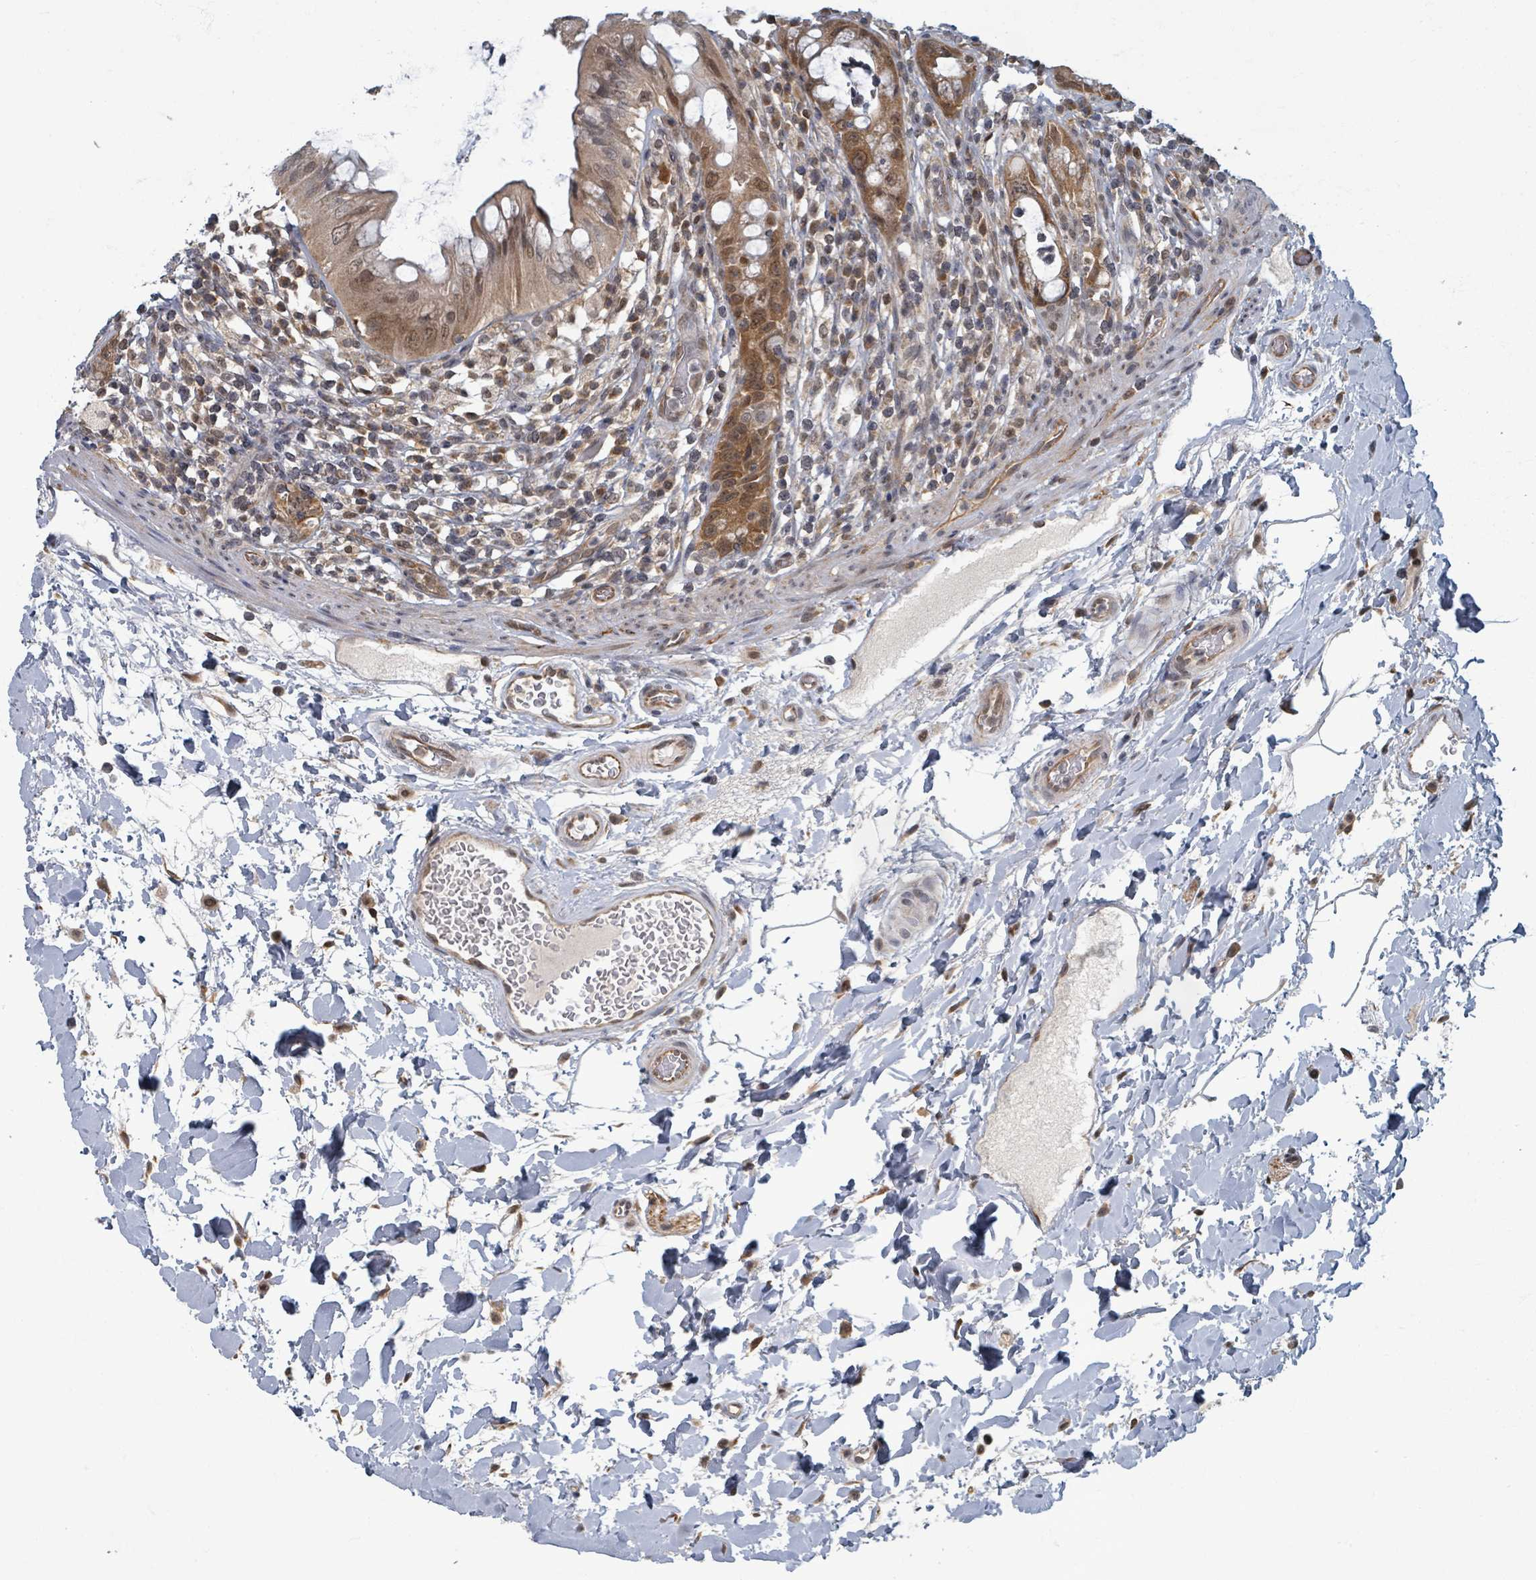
{"staining": {"intensity": "moderate", "quantity": ">75%", "location": "cytoplasmic/membranous,nuclear"}, "tissue": "rectum", "cell_type": "Glandular cells", "image_type": "normal", "snomed": [{"axis": "morphology", "description": "Normal tissue, NOS"}, {"axis": "topography", "description": "Rectum"}], "caption": "A photomicrograph of human rectum stained for a protein displays moderate cytoplasmic/membranous,nuclear brown staining in glandular cells. The staining was performed using DAB to visualize the protein expression in brown, while the nuclei were stained in blue with hematoxylin (Magnification: 20x).", "gene": "INTS15", "patient": {"sex": "female", "age": 57}}